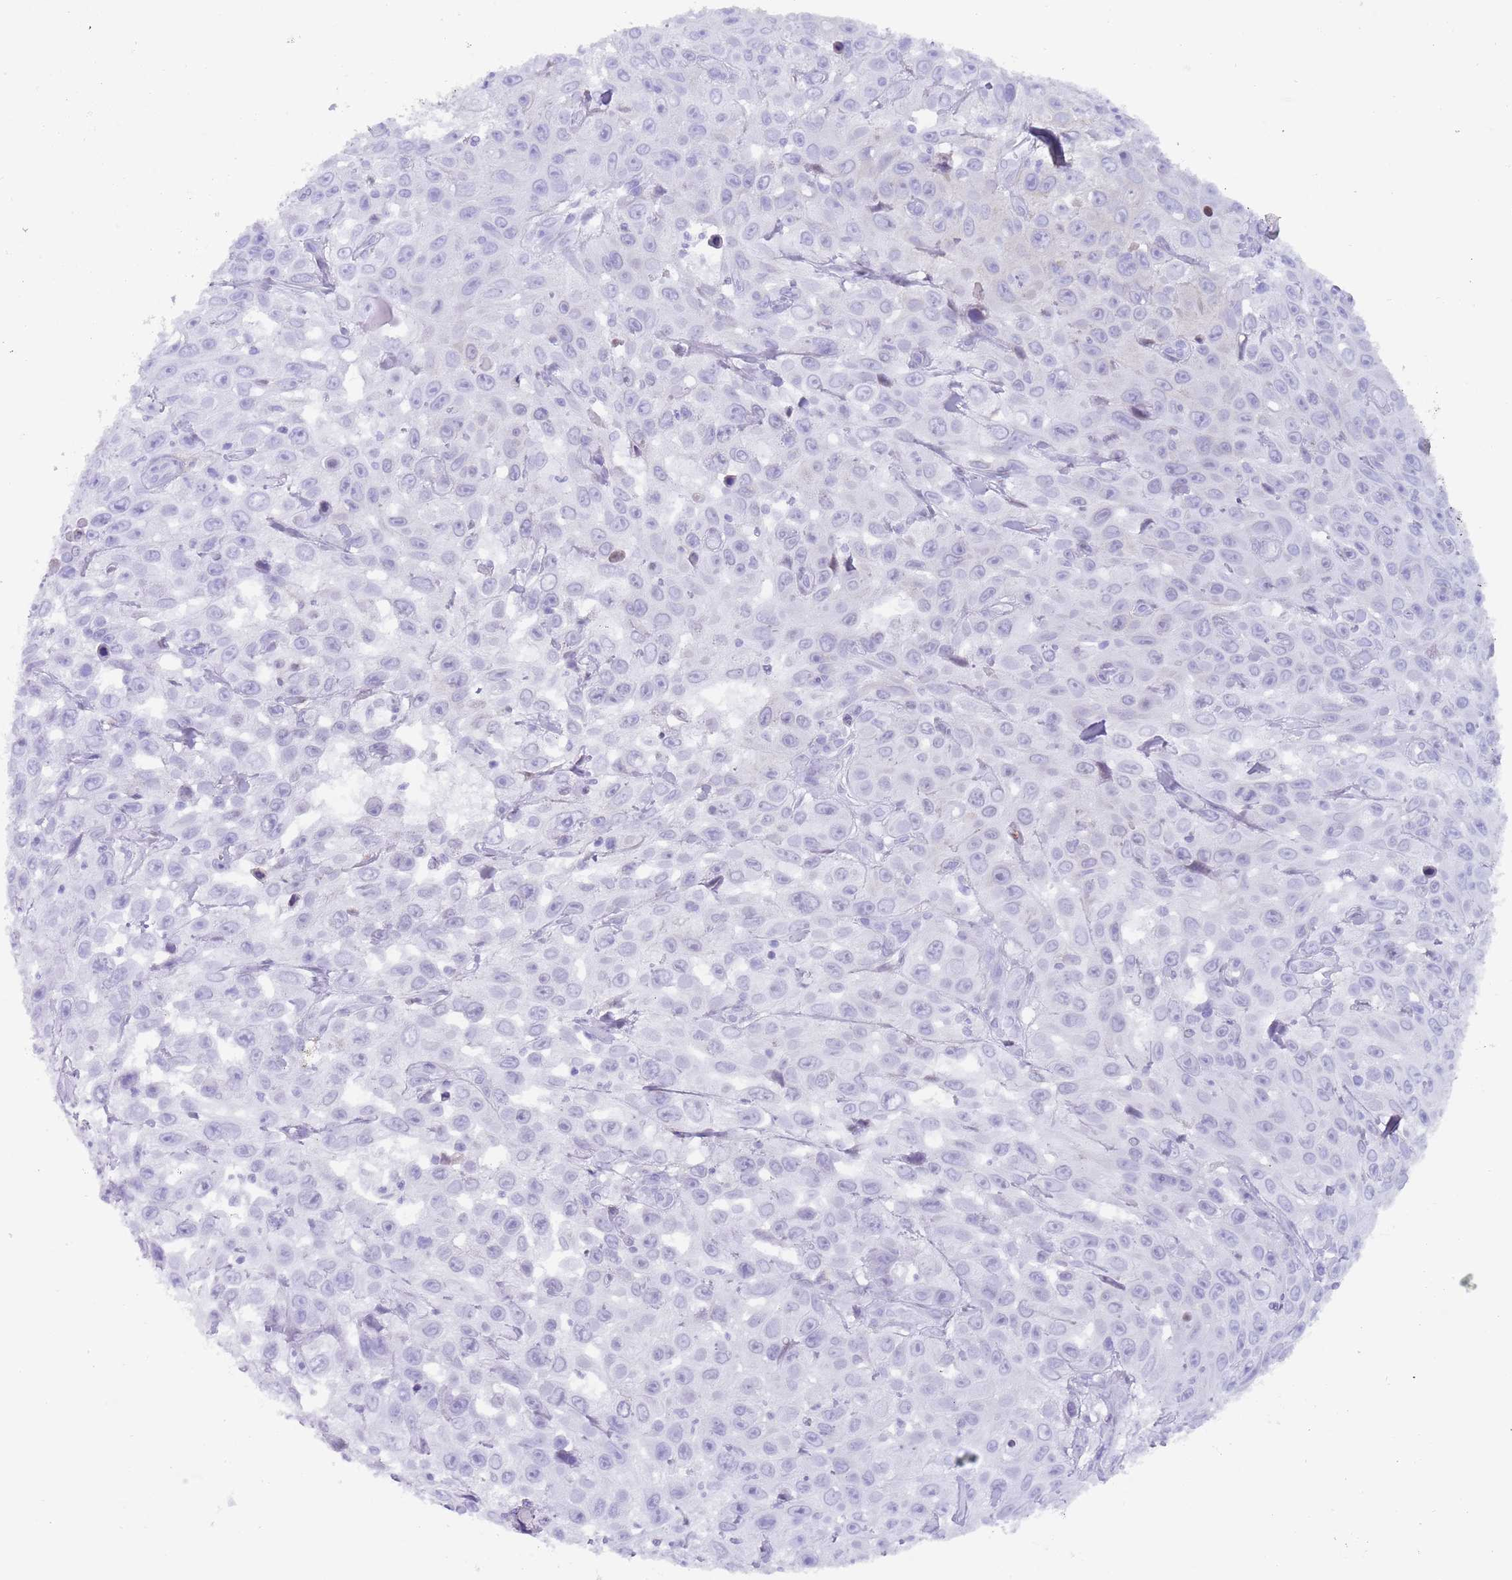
{"staining": {"intensity": "moderate", "quantity": "25%-75%", "location": "nuclear"}, "tissue": "skin cancer", "cell_type": "Tumor cells", "image_type": "cancer", "snomed": [{"axis": "morphology", "description": "Squamous cell carcinoma, NOS"}, {"axis": "topography", "description": "Skin"}], "caption": "This image exhibits immunohistochemistry staining of squamous cell carcinoma (skin), with medium moderate nuclear expression in approximately 25%-75% of tumor cells.", "gene": "HDAC8", "patient": {"sex": "male", "age": 82}}